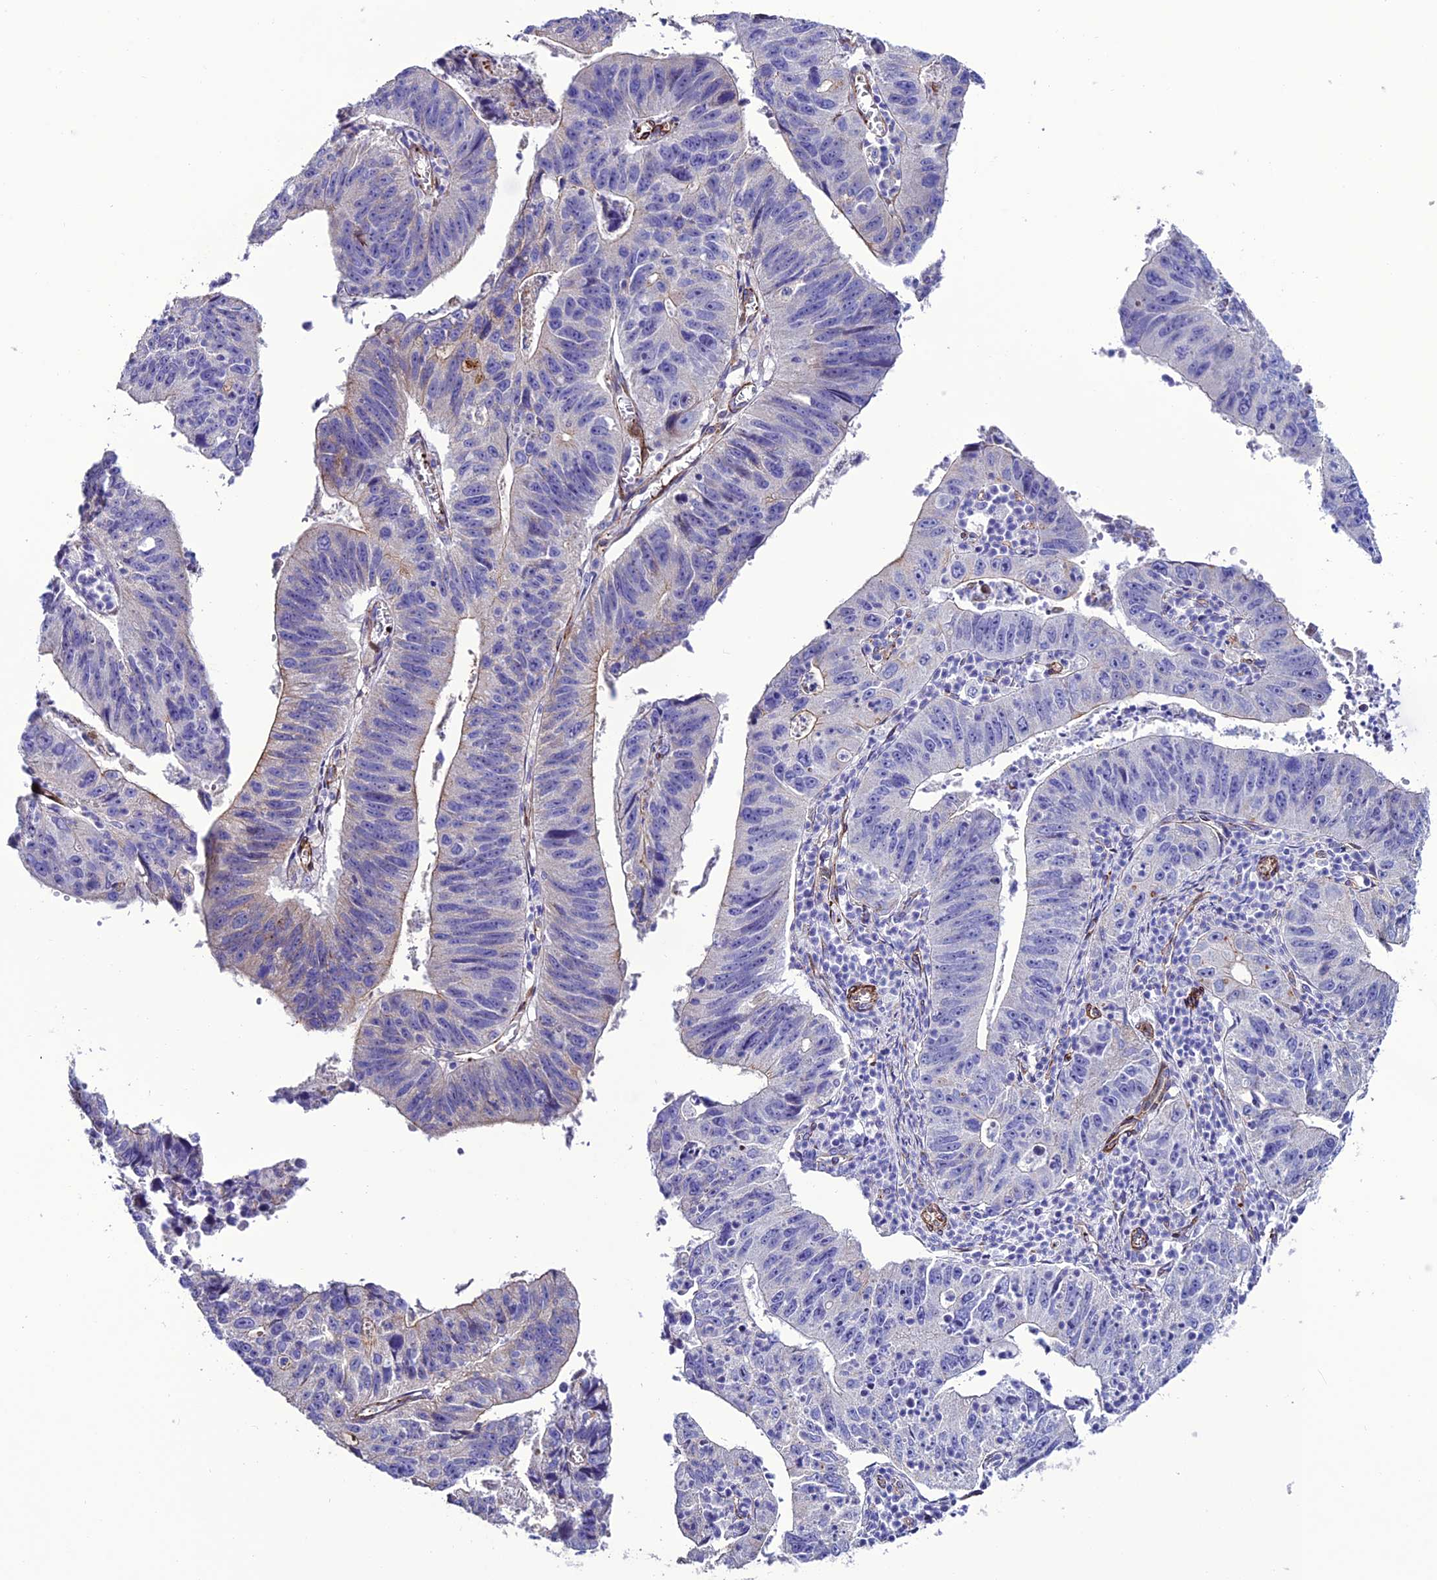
{"staining": {"intensity": "negative", "quantity": "none", "location": "none"}, "tissue": "stomach cancer", "cell_type": "Tumor cells", "image_type": "cancer", "snomed": [{"axis": "morphology", "description": "Adenocarcinoma, NOS"}, {"axis": "topography", "description": "Stomach"}], "caption": "This image is of stomach cancer (adenocarcinoma) stained with immunohistochemistry (IHC) to label a protein in brown with the nuclei are counter-stained blue. There is no positivity in tumor cells. (Brightfield microscopy of DAB (3,3'-diaminobenzidine) IHC at high magnification).", "gene": "REX1BD", "patient": {"sex": "male", "age": 59}}